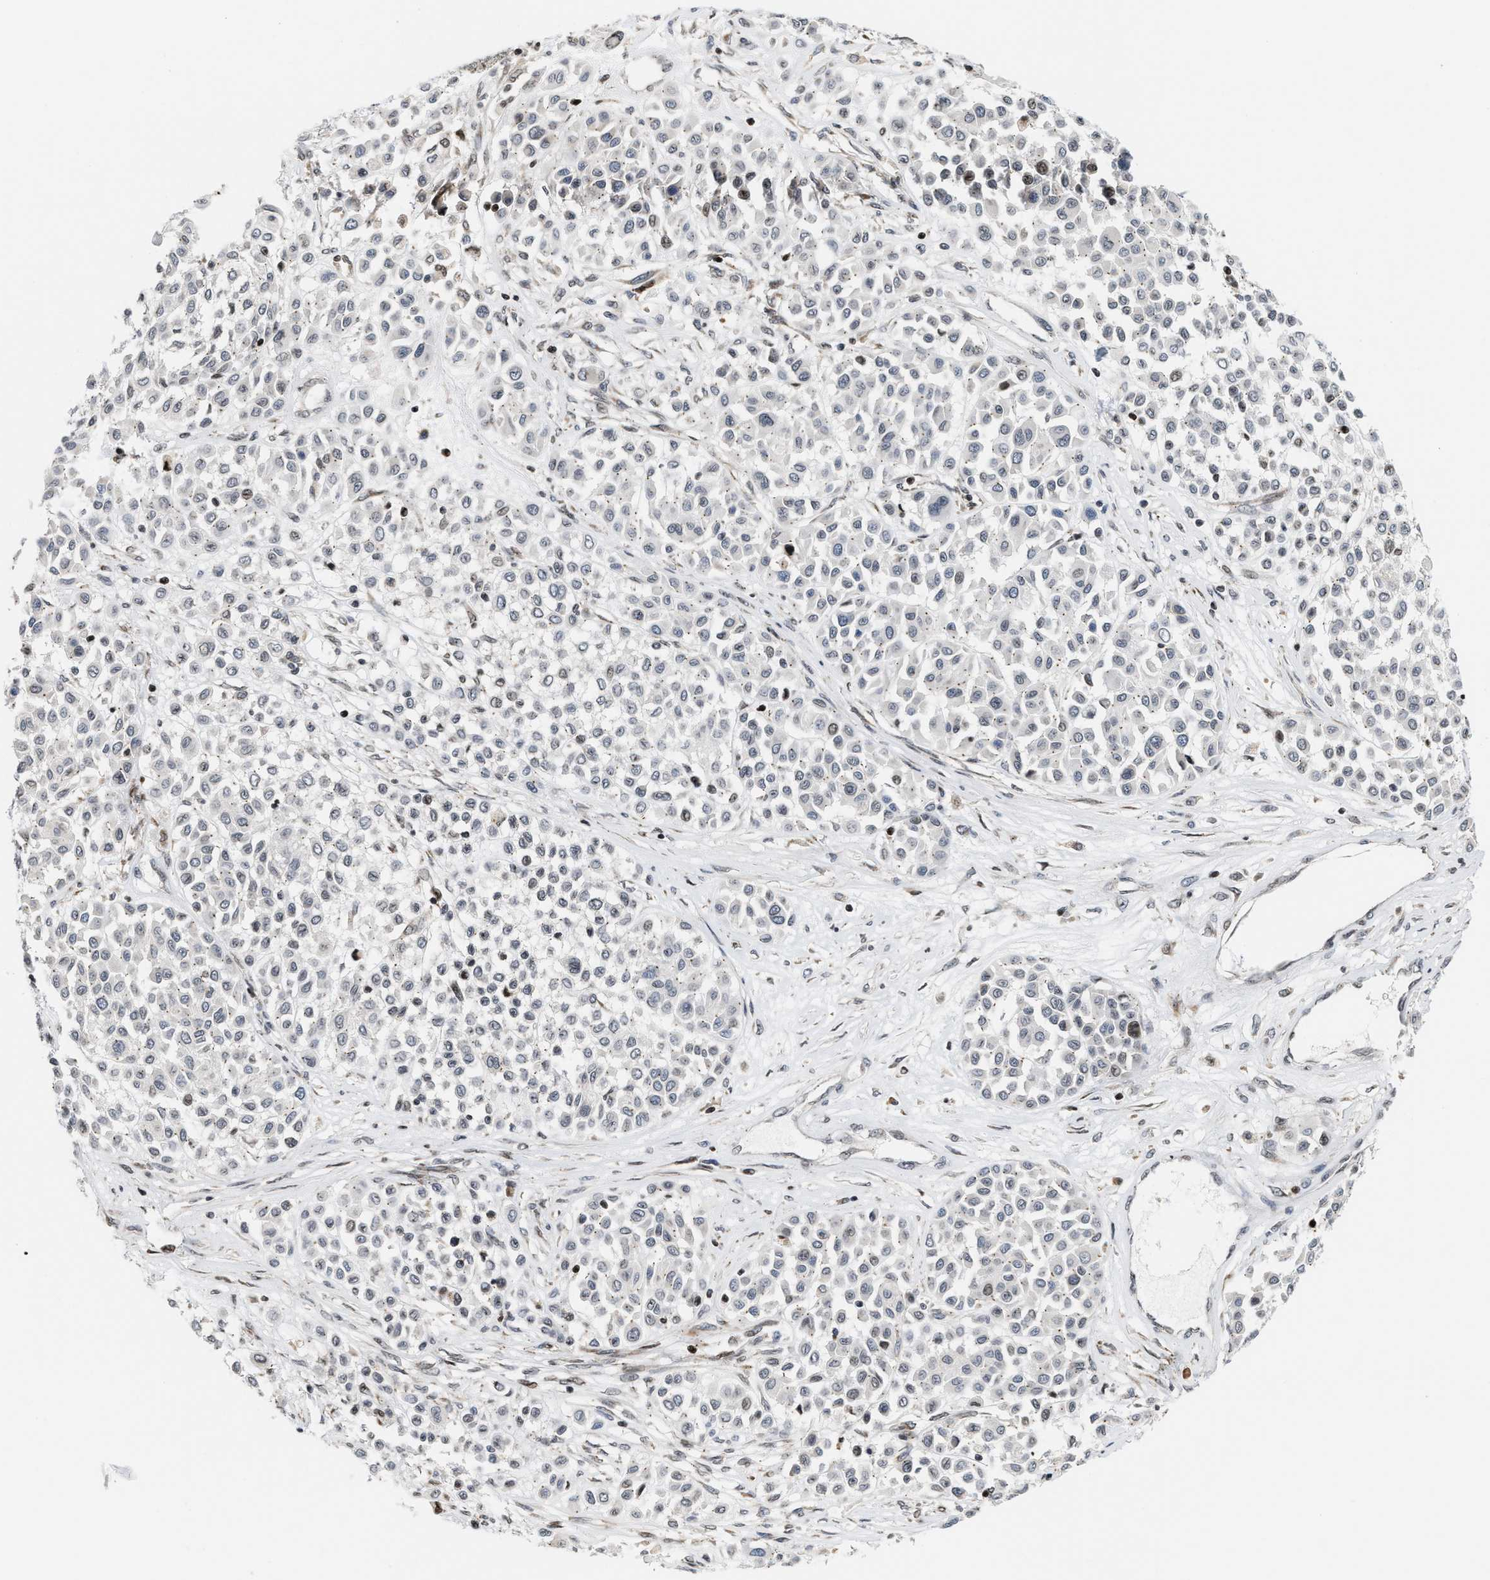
{"staining": {"intensity": "weak", "quantity": "<25%", "location": "nuclear"}, "tissue": "melanoma", "cell_type": "Tumor cells", "image_type": "cancer", "snomed": [{"axis": "morphology", "description": "Malignant melanoma, Metastatic site"}, {"axis": "topography", "description": "Soft tissue"}], "caption": "This is an immunohistochemistry (IHC) histopathology image of melanoma. There is no staining in tumor cells.", "gene": "PDZD2", "patient": {"sex": "male", "age": 41}}